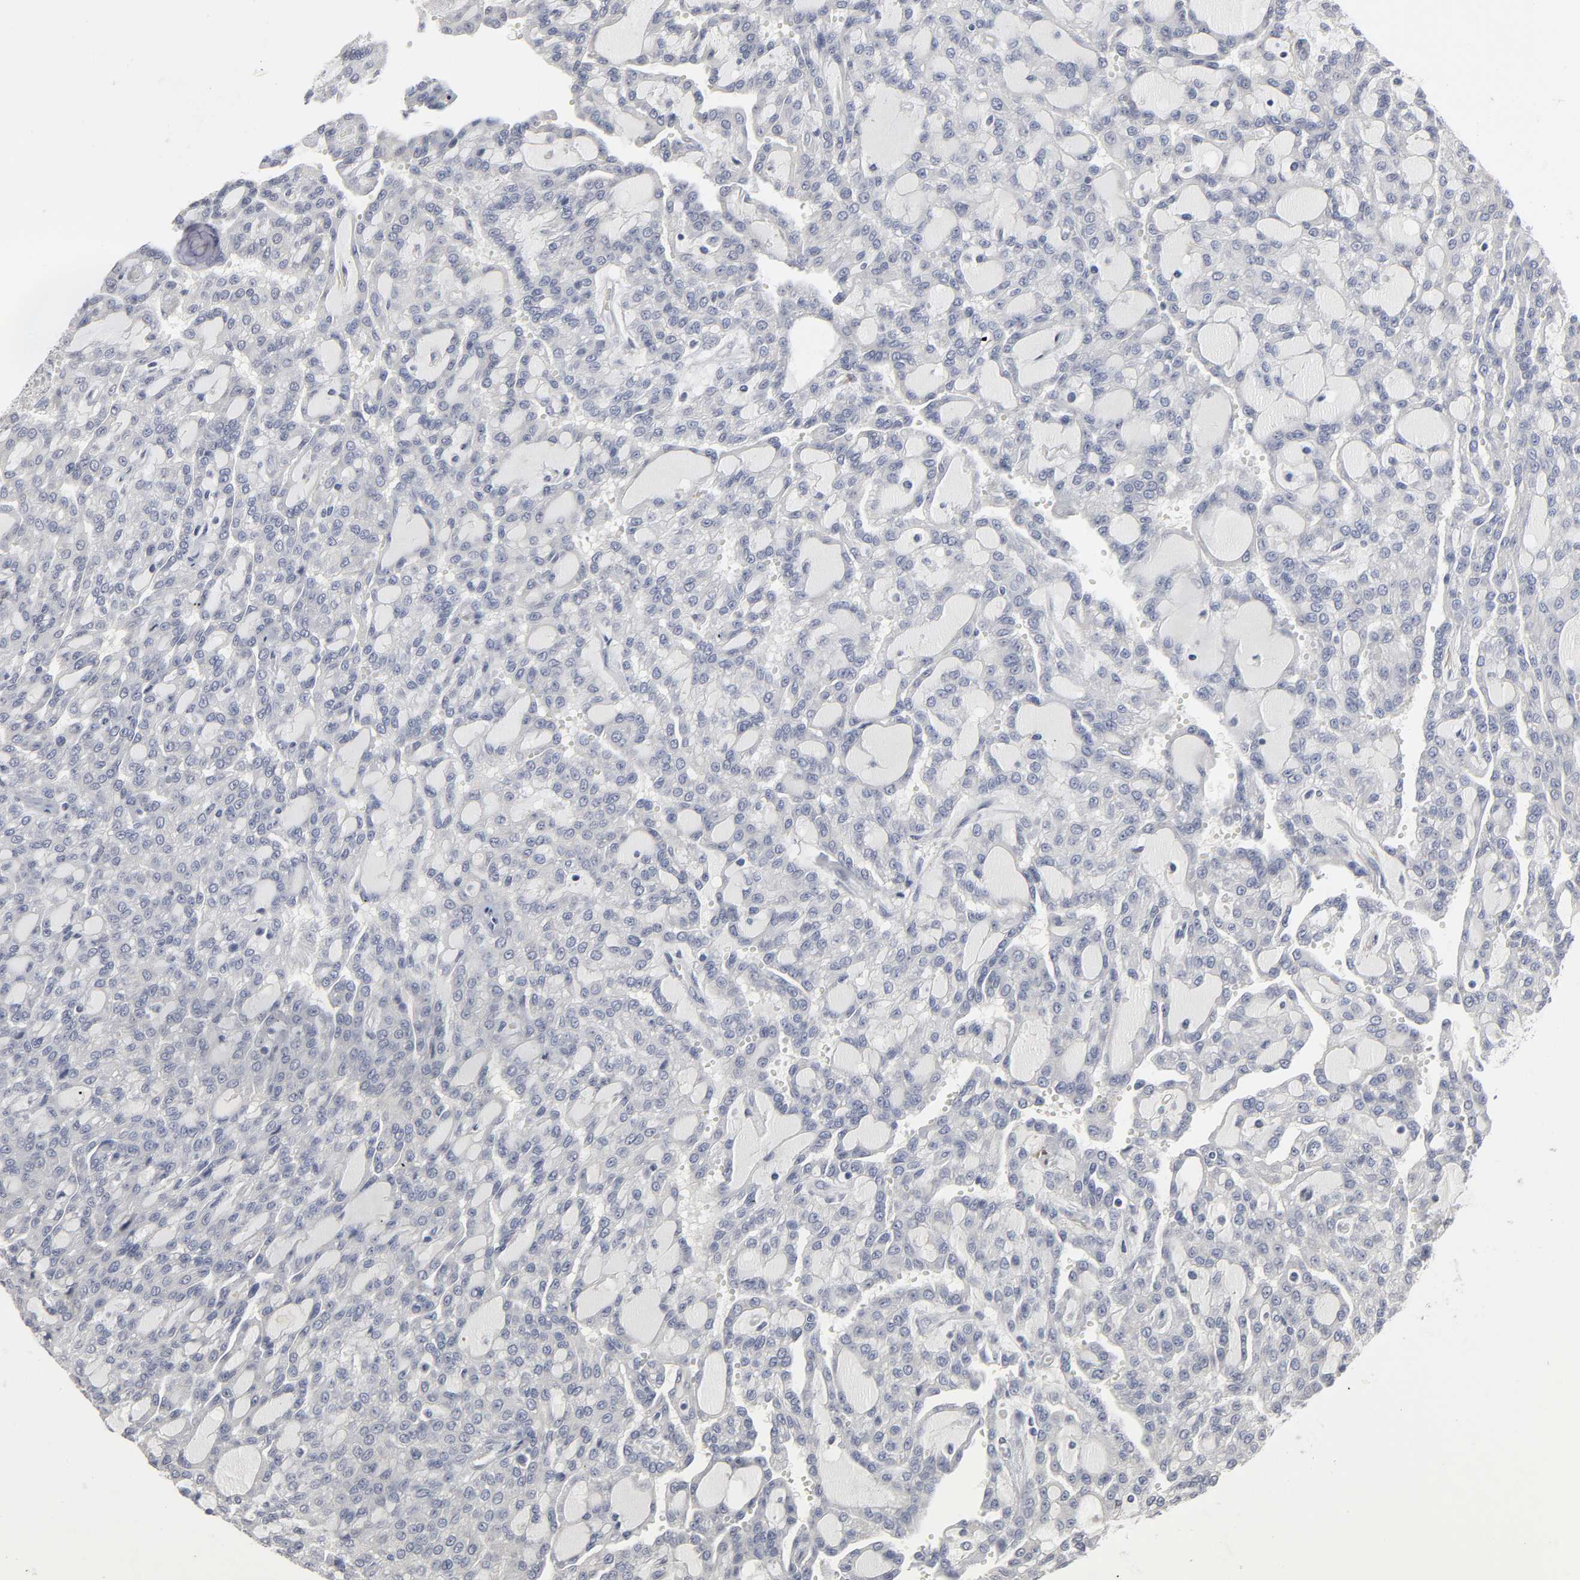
{"staining": {"intensity": "negative", "quantity": "none", "location": "none"}, "tissue": "renal cancer", "cell_type": "Tumor cells", "image_type": "cancer", "snomed": [{"axis": "morphology", "description": "Adenocarcinoma, NOS"}, {"axis": "topography", "description": "Kidney"}], "caption": "The micrograph displays no staining of tumor cells in adenocarcinoma (renal).", "gene": "PDLIM3", "patient": {"sex": "male", "age": 63}}